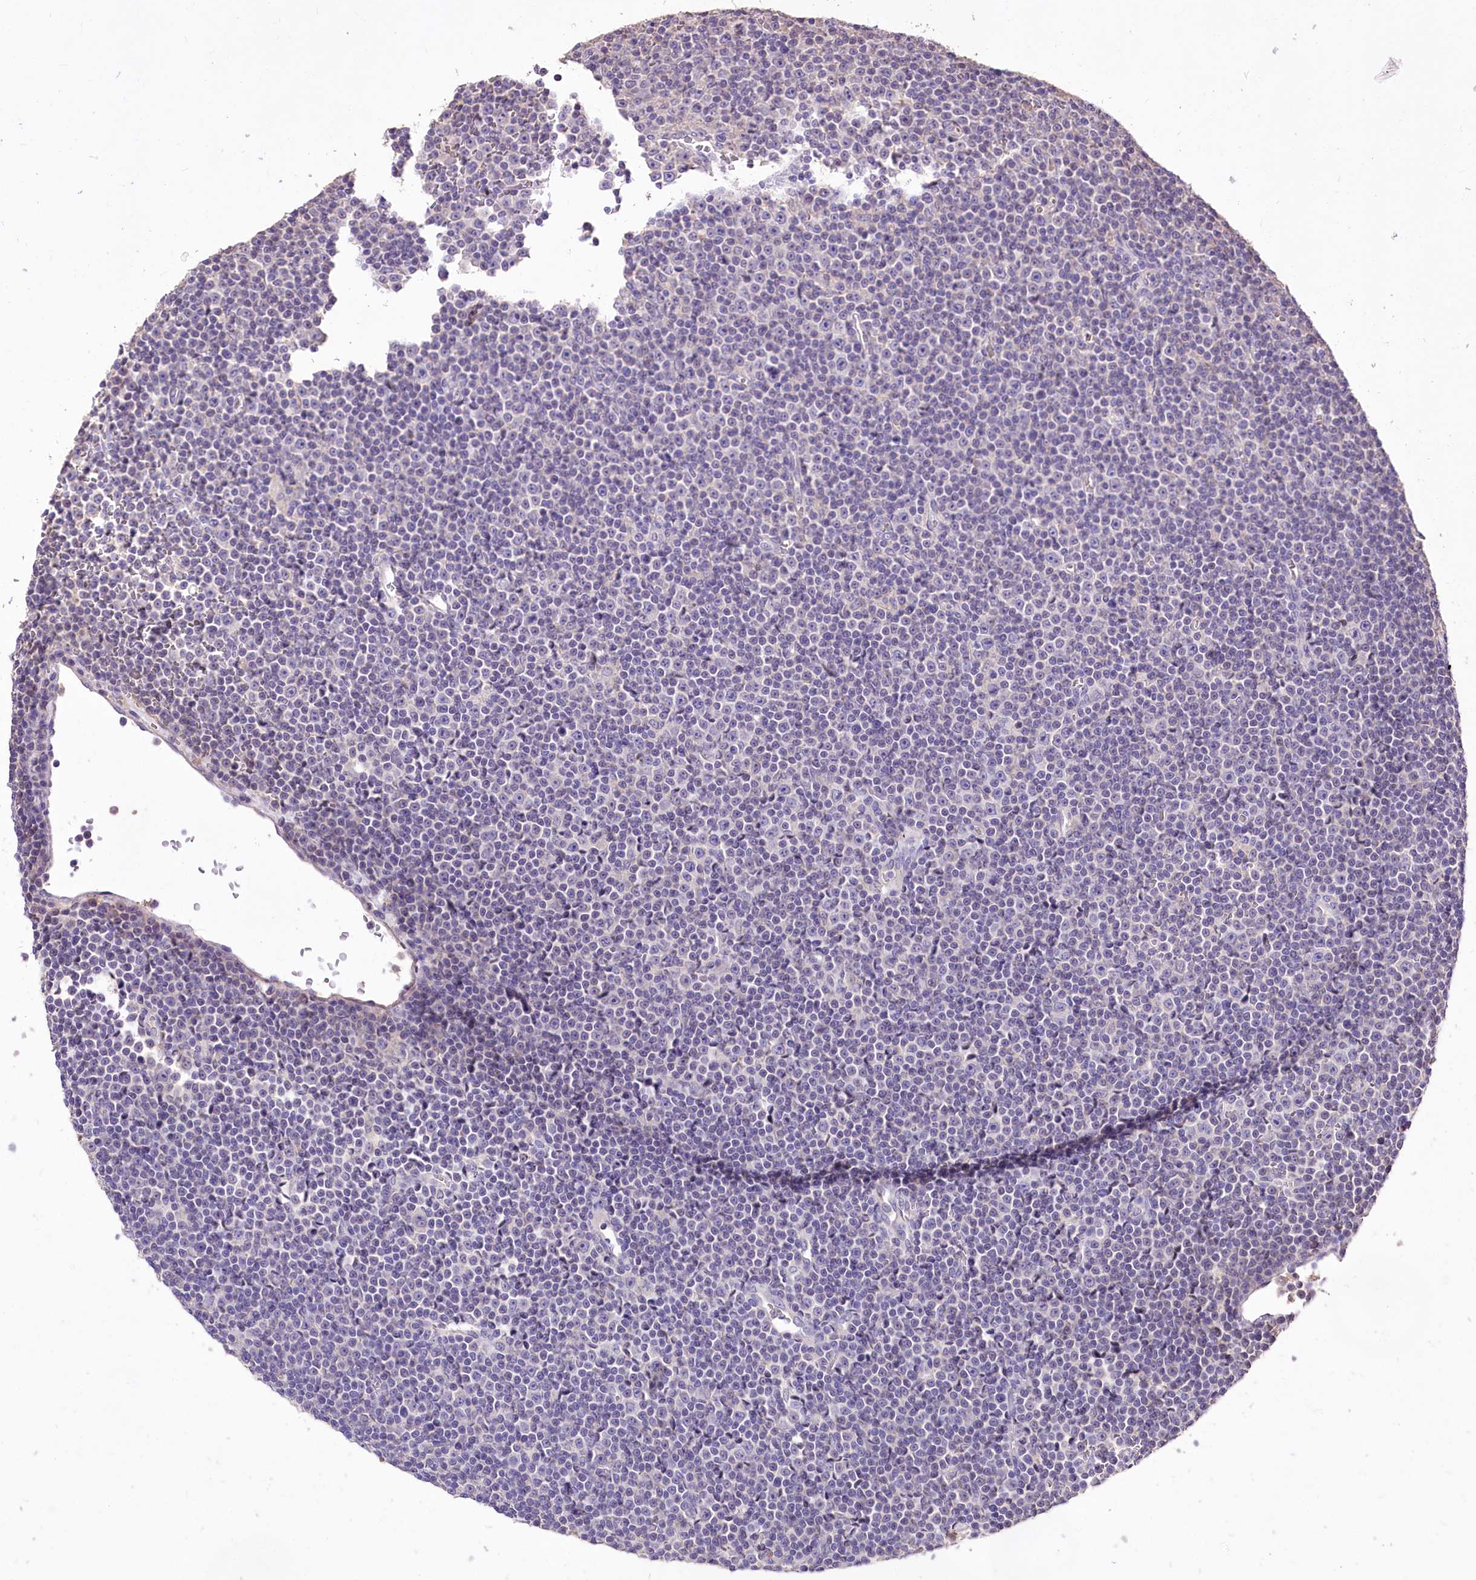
{"staining": {"intensity": "negative", "quantity": "none", "location": "none"}, "tissue": "lymphoma", "cell_type": "Tumor cells", "image_type": "cancer", "snomed": [{"axis": "morphology", "description": "Malignant lymphoma, non-Hodgkin's type, Low grade"}, {"axis": "topography", "description": "Lymph node"}], "caption": "High power microscopy photomicrograph of an immunohistochemistry photomicrograph of malignant lymphoma, non-Hodgkin's type (low-grade), revealing no significant positivity in tumor cells.", "gene": "PCYOX1L", "patient": {"sex": "female", "age": 67}}